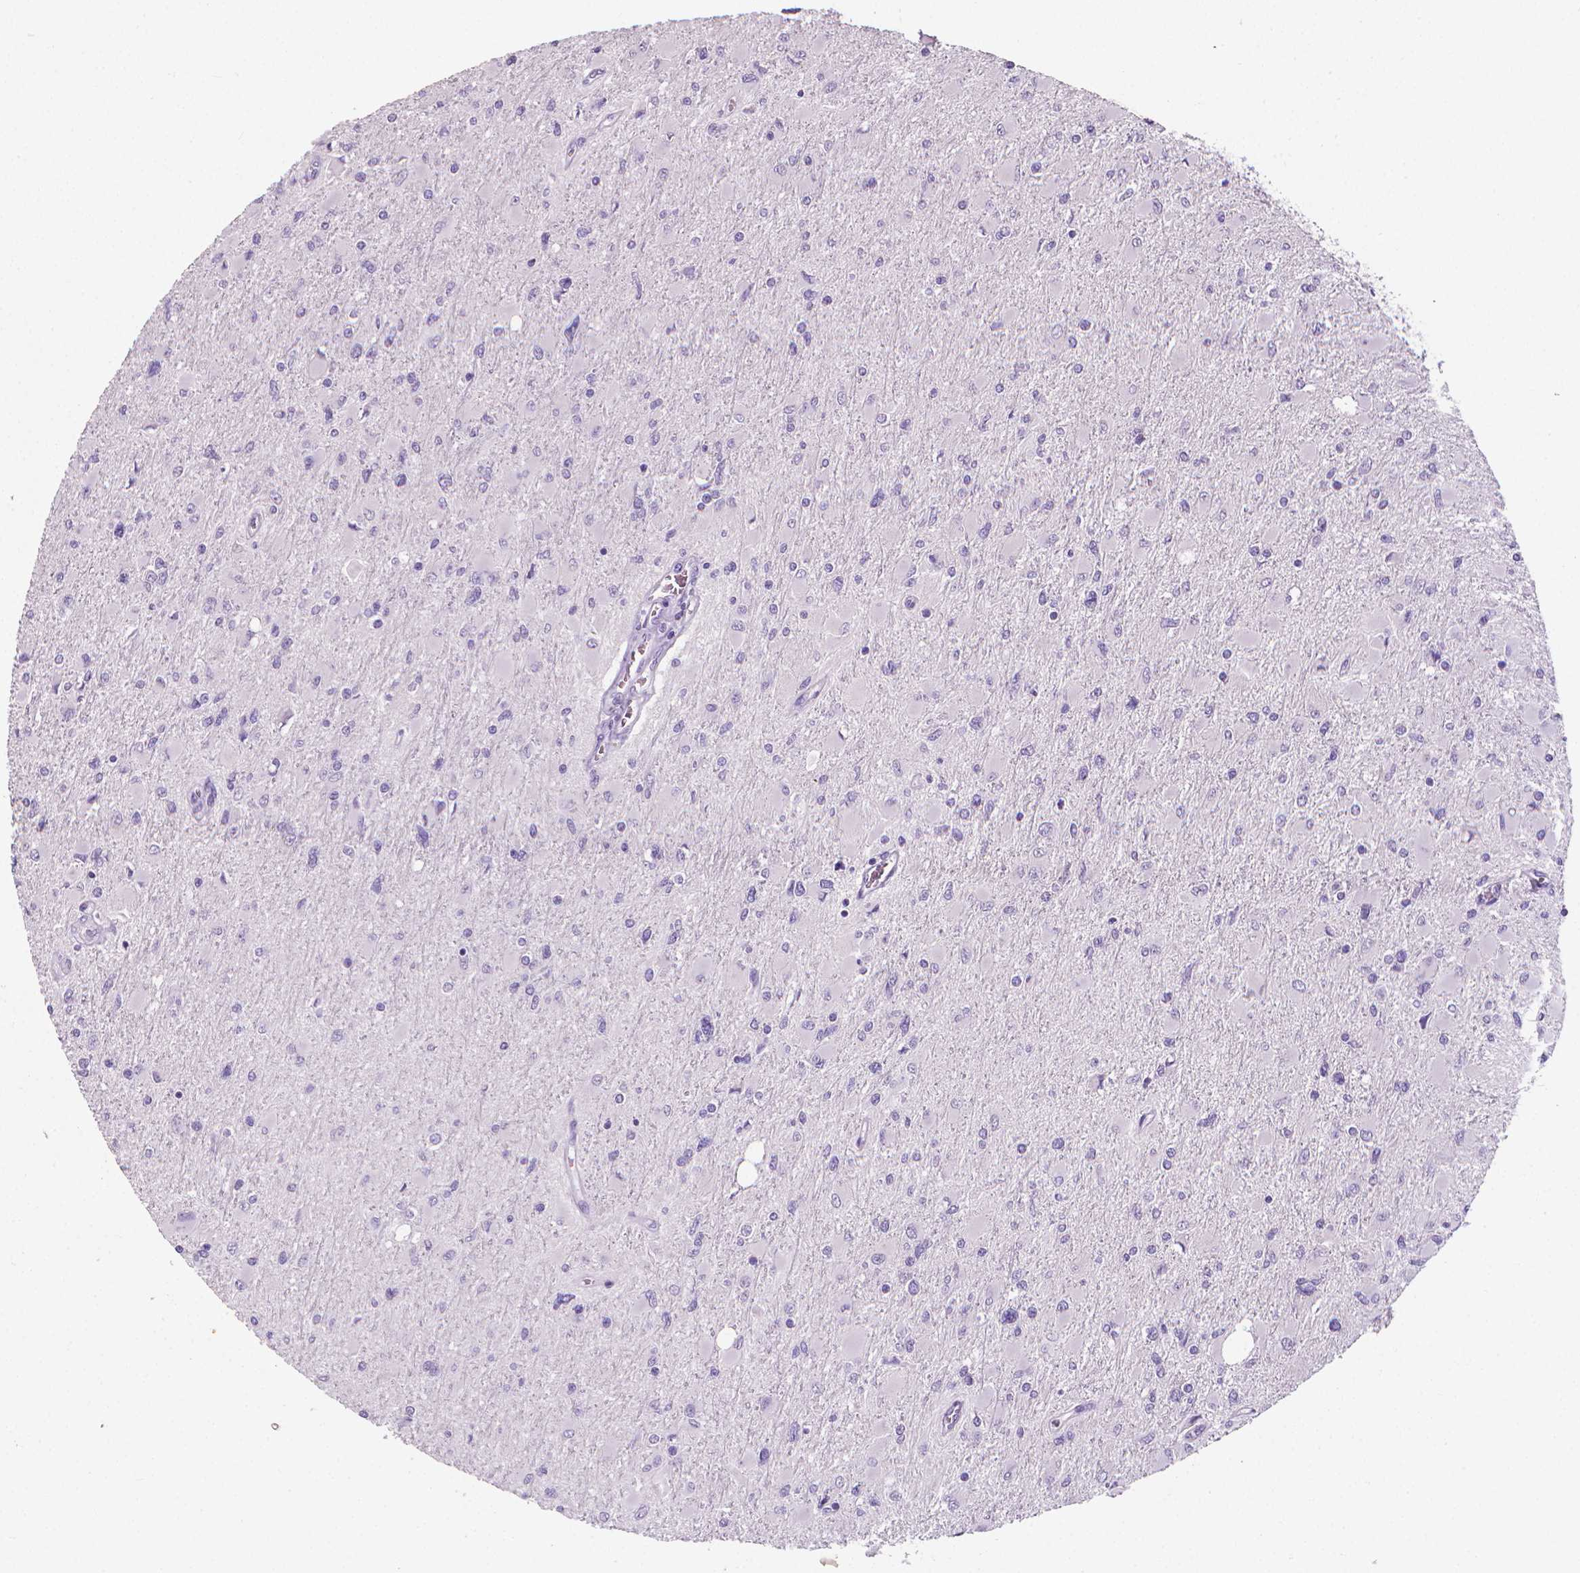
{"staining": {"intensity": "negative", "quantity": "none", "location": "none"}, "tissue": "glioma", "cell_type": "Tumor cells", "image_type": "cancer", "snomed": [{"axis": "morphology", "description": "Glioma, malignant, High grade"}, {"axis": "topography", "description": "Cerebral cortex"}], "caption": "Malignant high-grade glioma was stained to show a protein in brown. There is no significant positivity in tumor cells.", "gene": "XPNPEP2", "patient": {"sex": "female", "age": 36}}